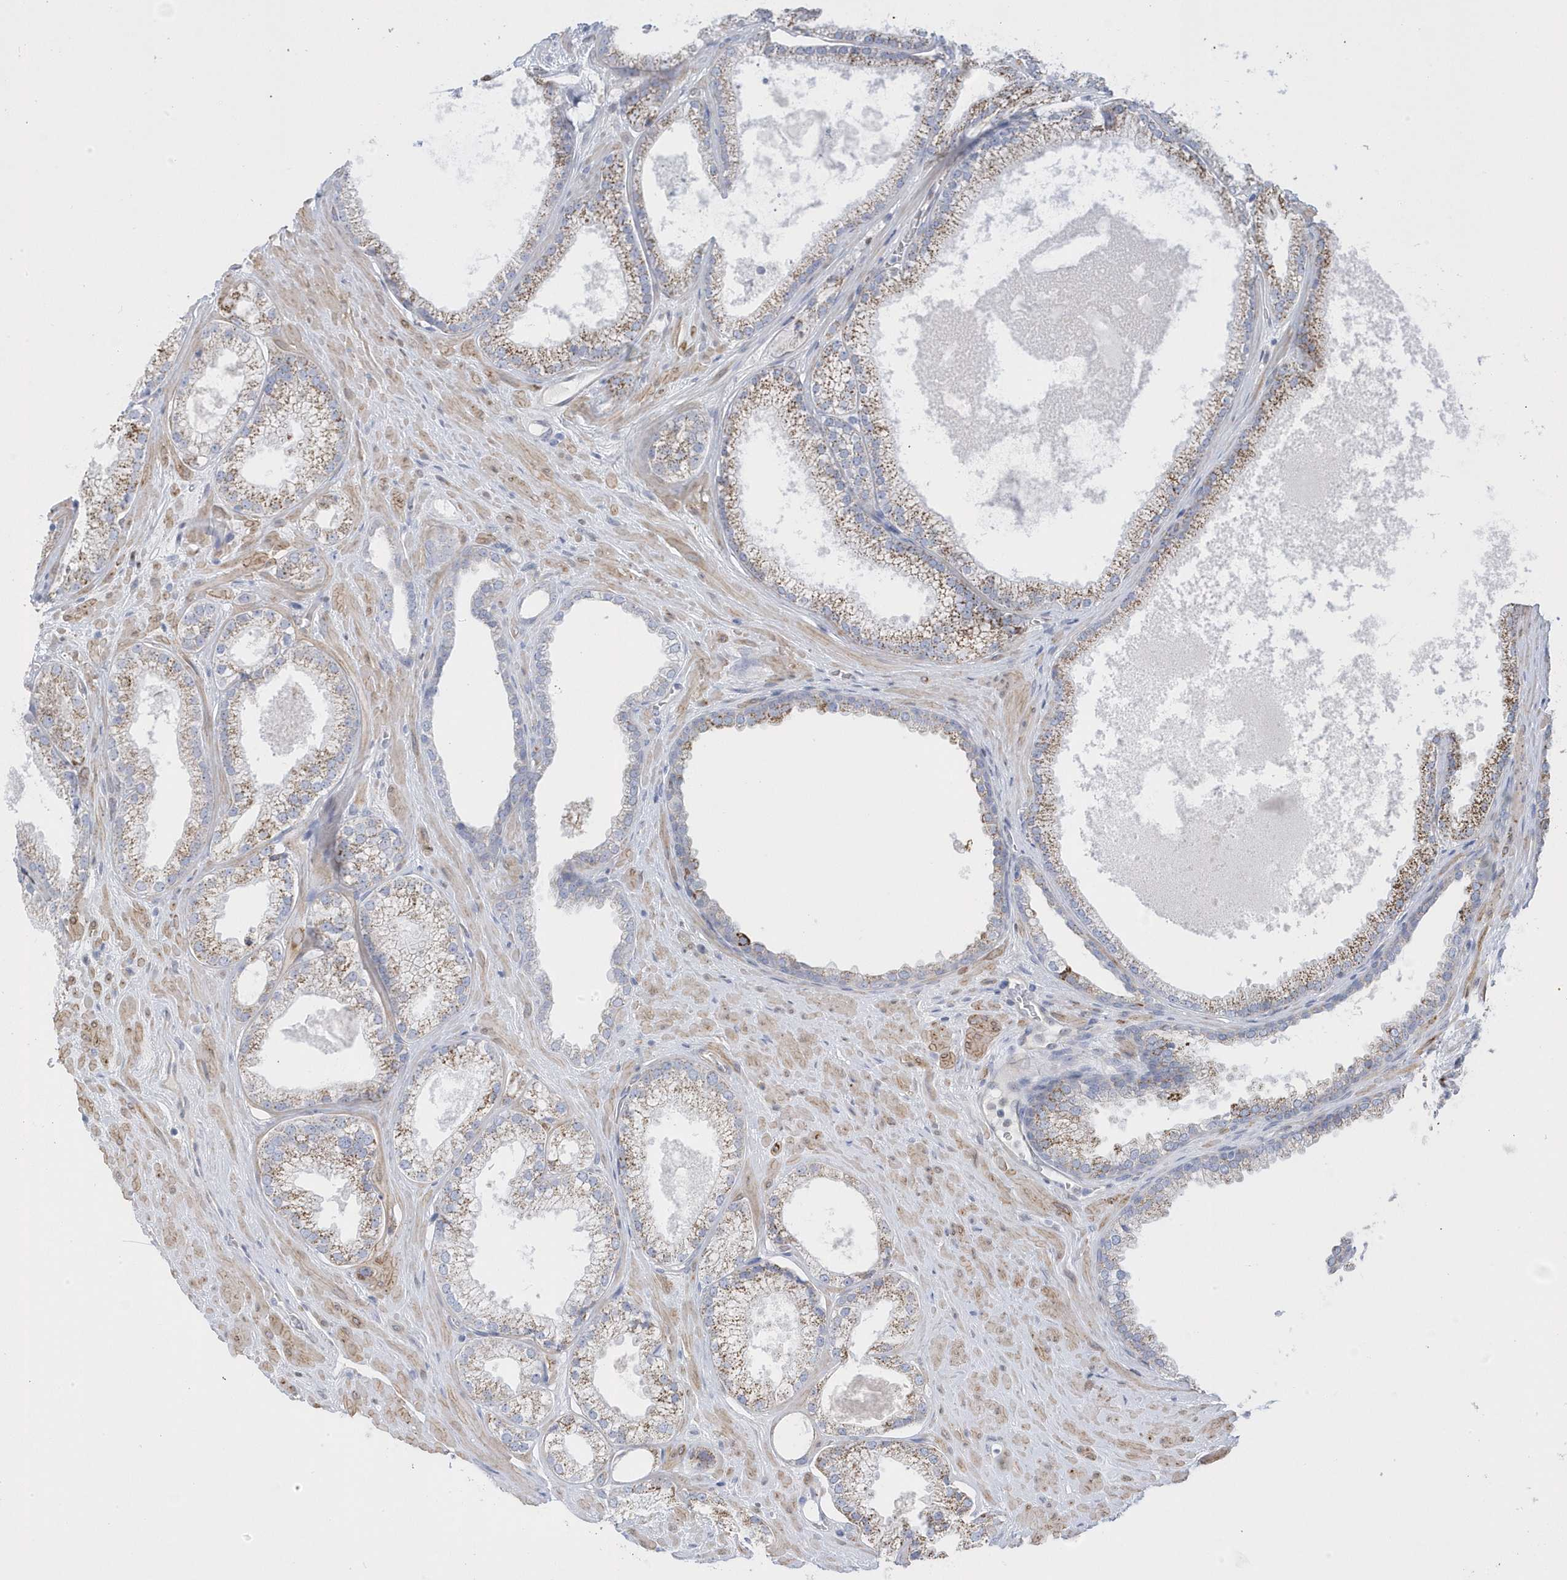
{"staining": {"intensity": "moderate", "quantity": "25%-75%", "location": "cytoplasmic/membranous"}, "tissue": "prostate cancer", "cell_type": "Tumor cells", "image_type": "cancer", "snomed": [{"axis": "morphology", "description": "Adenocarcinoma, Low grade"}, {"axis": "topography", "description": "Prostate"}], "caption": "Protein expression analysis of prostate adenocarcinoma (low-grade) demonstrates moderate cytoplasmic/membranous positivity in about 25%-75% of tumor cells.", "gene": "GTPBP6", "patient": {"sex": "male", "age": 62}}